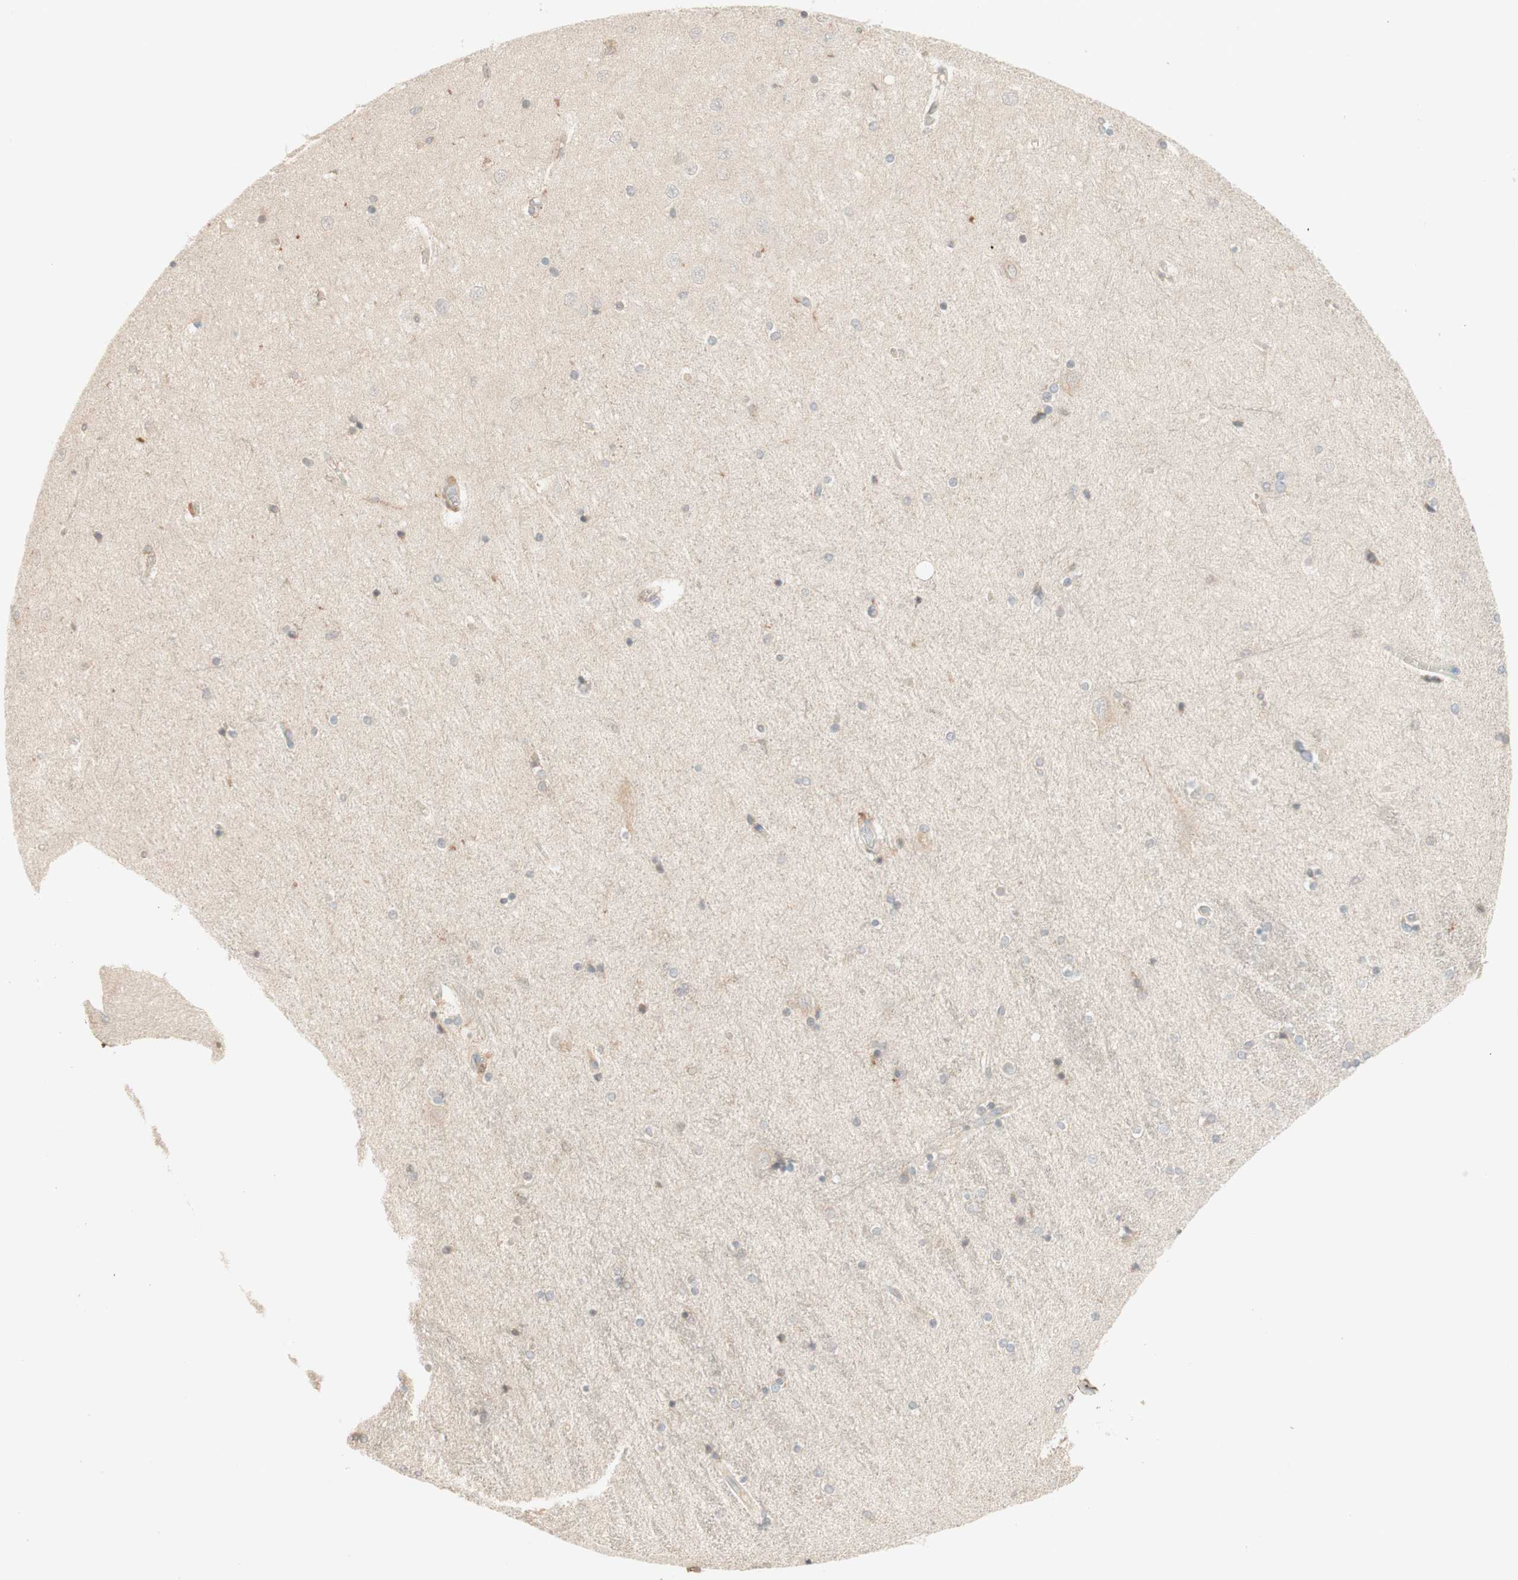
{"staining": {"intensity": "negative", "quantity": "none", "location": "none"}, "tissue": "hippocampus", "cell_type": "Glial cells", "image_type": "normal", "snomed": [{"axis": "morphology", "description": "Normal tissue, NOS"}, {"axis": "topography", "description": "Hippocampus"}], "caption": "Human hippocampus stained for a protein using immunohistochemistry reveals no staining in glial cells.", "gene": "CLCN2", "patient": {"sex": "female", "age": 54}}